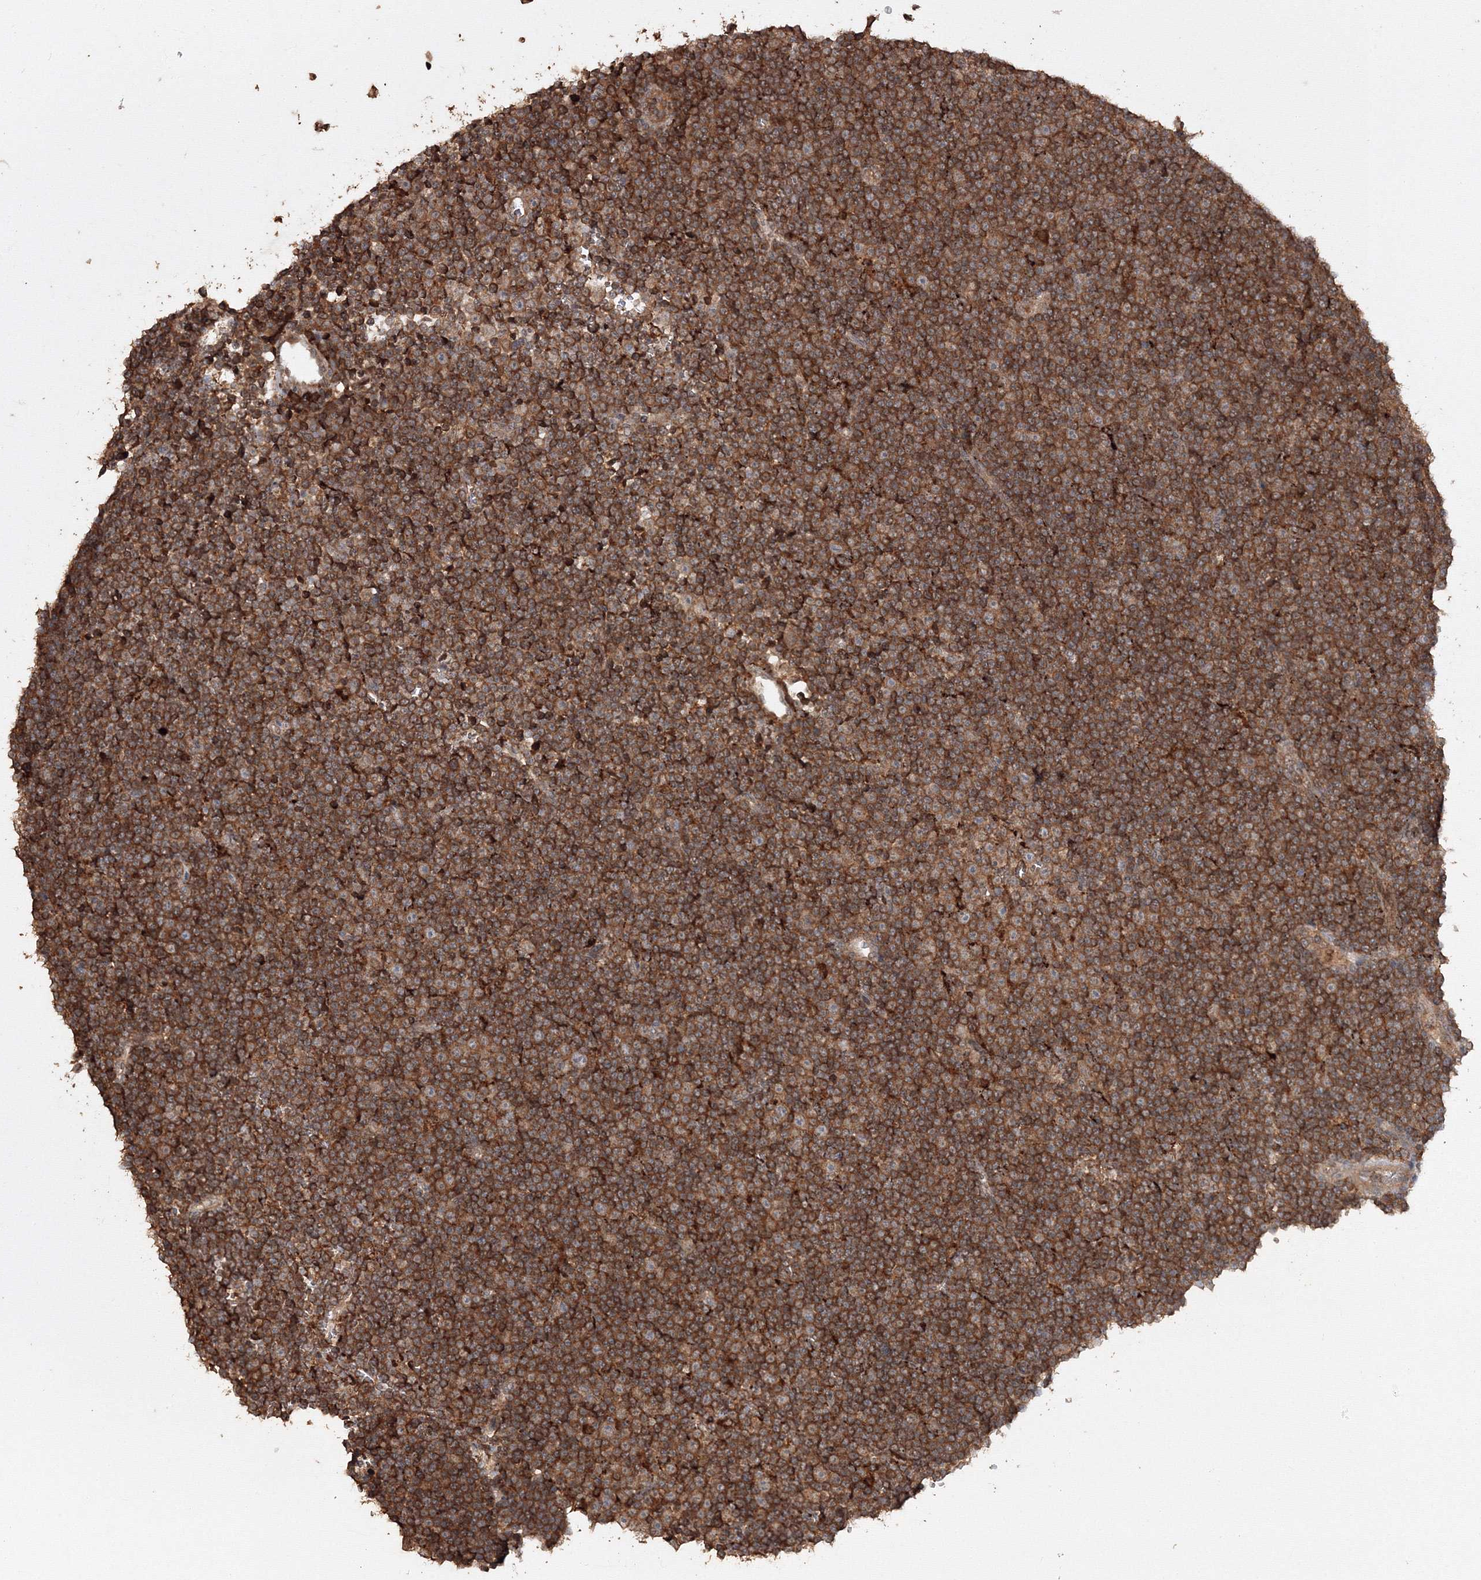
{"staining": {"intensity": "strong", "quantity": ">75%", "location": "cytoplasmic/membranous"}, "tissue": "lymphoma", "cell_type": "Tumor cells", "image_type": "cancer", "snomed": [{"axis": "morphology", "description": "Malignant lymphoma, non-Hodgkin's type, Low grade"}, {"axis": "topography", "description": "Lymph node"}], "caption": "Immunohistochemistry photomicrograph of neoplastic tissue: malignant lymphoma, non-Hodgkin's type (low-grade) stained using immunohistochemistry (IHC) displays high levels of strong protein expression localized specifically in the cytoplasmic/membranous of tumor cells, appearing as a cytoplasmic/membranous brown color.", "gene": "DDO", "patient": {"sex": "female", "age": 67}}